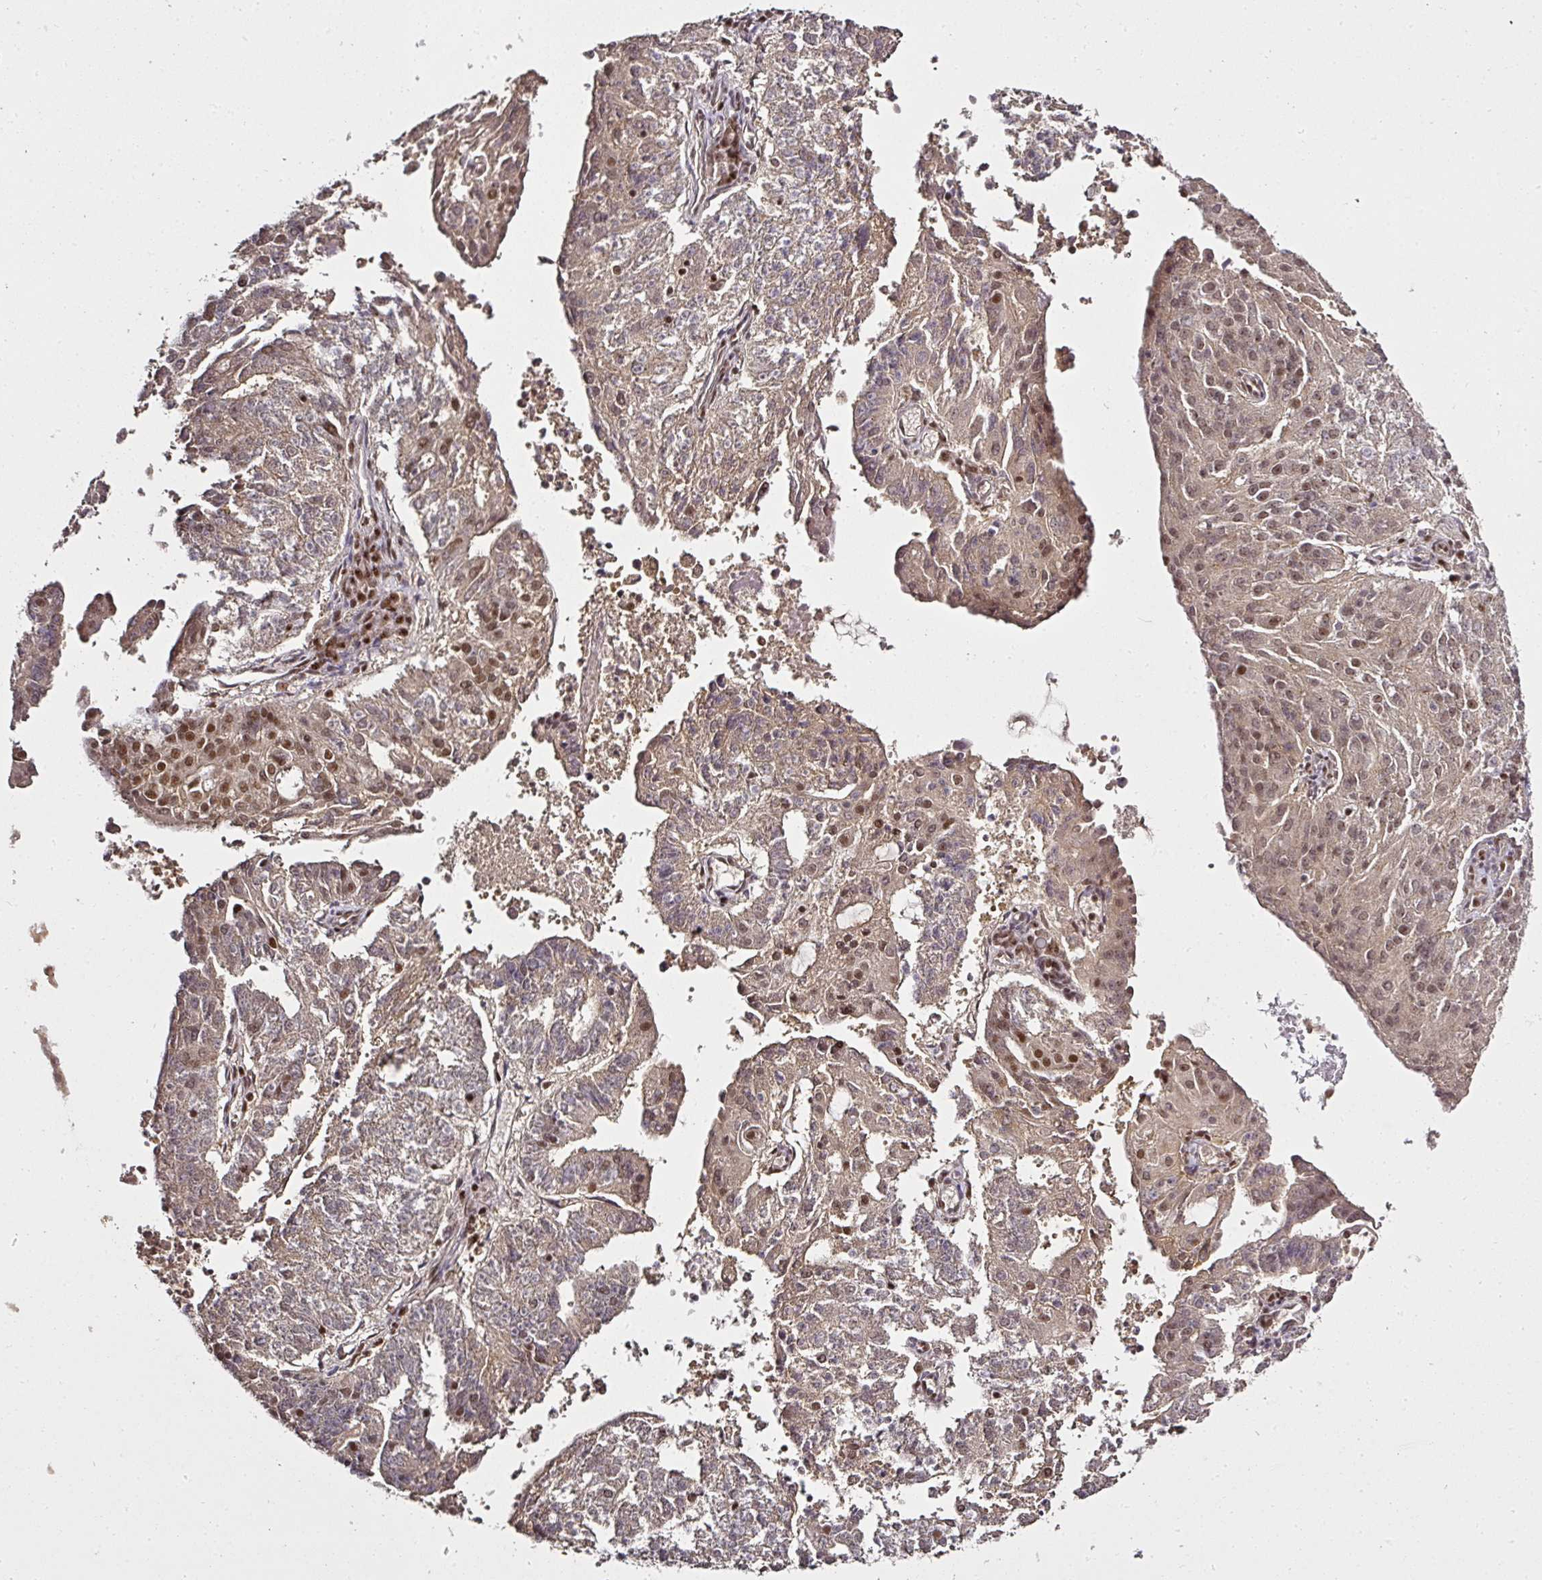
{"staining": {"intensity": "moderate", "quantity": "<25%", "location": "cytoplasmic/membranous,nuclear"}, "tissue": "endometrial cancer", "cell_type": "Tumor cells", "image_type": "cancer", "snomed": [{"axis": "morphology", "description": "Adenocarcinoma, NOS"}, {"axis": "topography", "description": "Endometrium"}], "caption": "The image demonstrates a brown stain indicating the presence of a protein in the cytoplasmic/membranous and nuclear of tumor cells in endometrial adenocarcinoma.", "gene": "GPRIN2", "patient": {"sex": "female", "age": 82}}